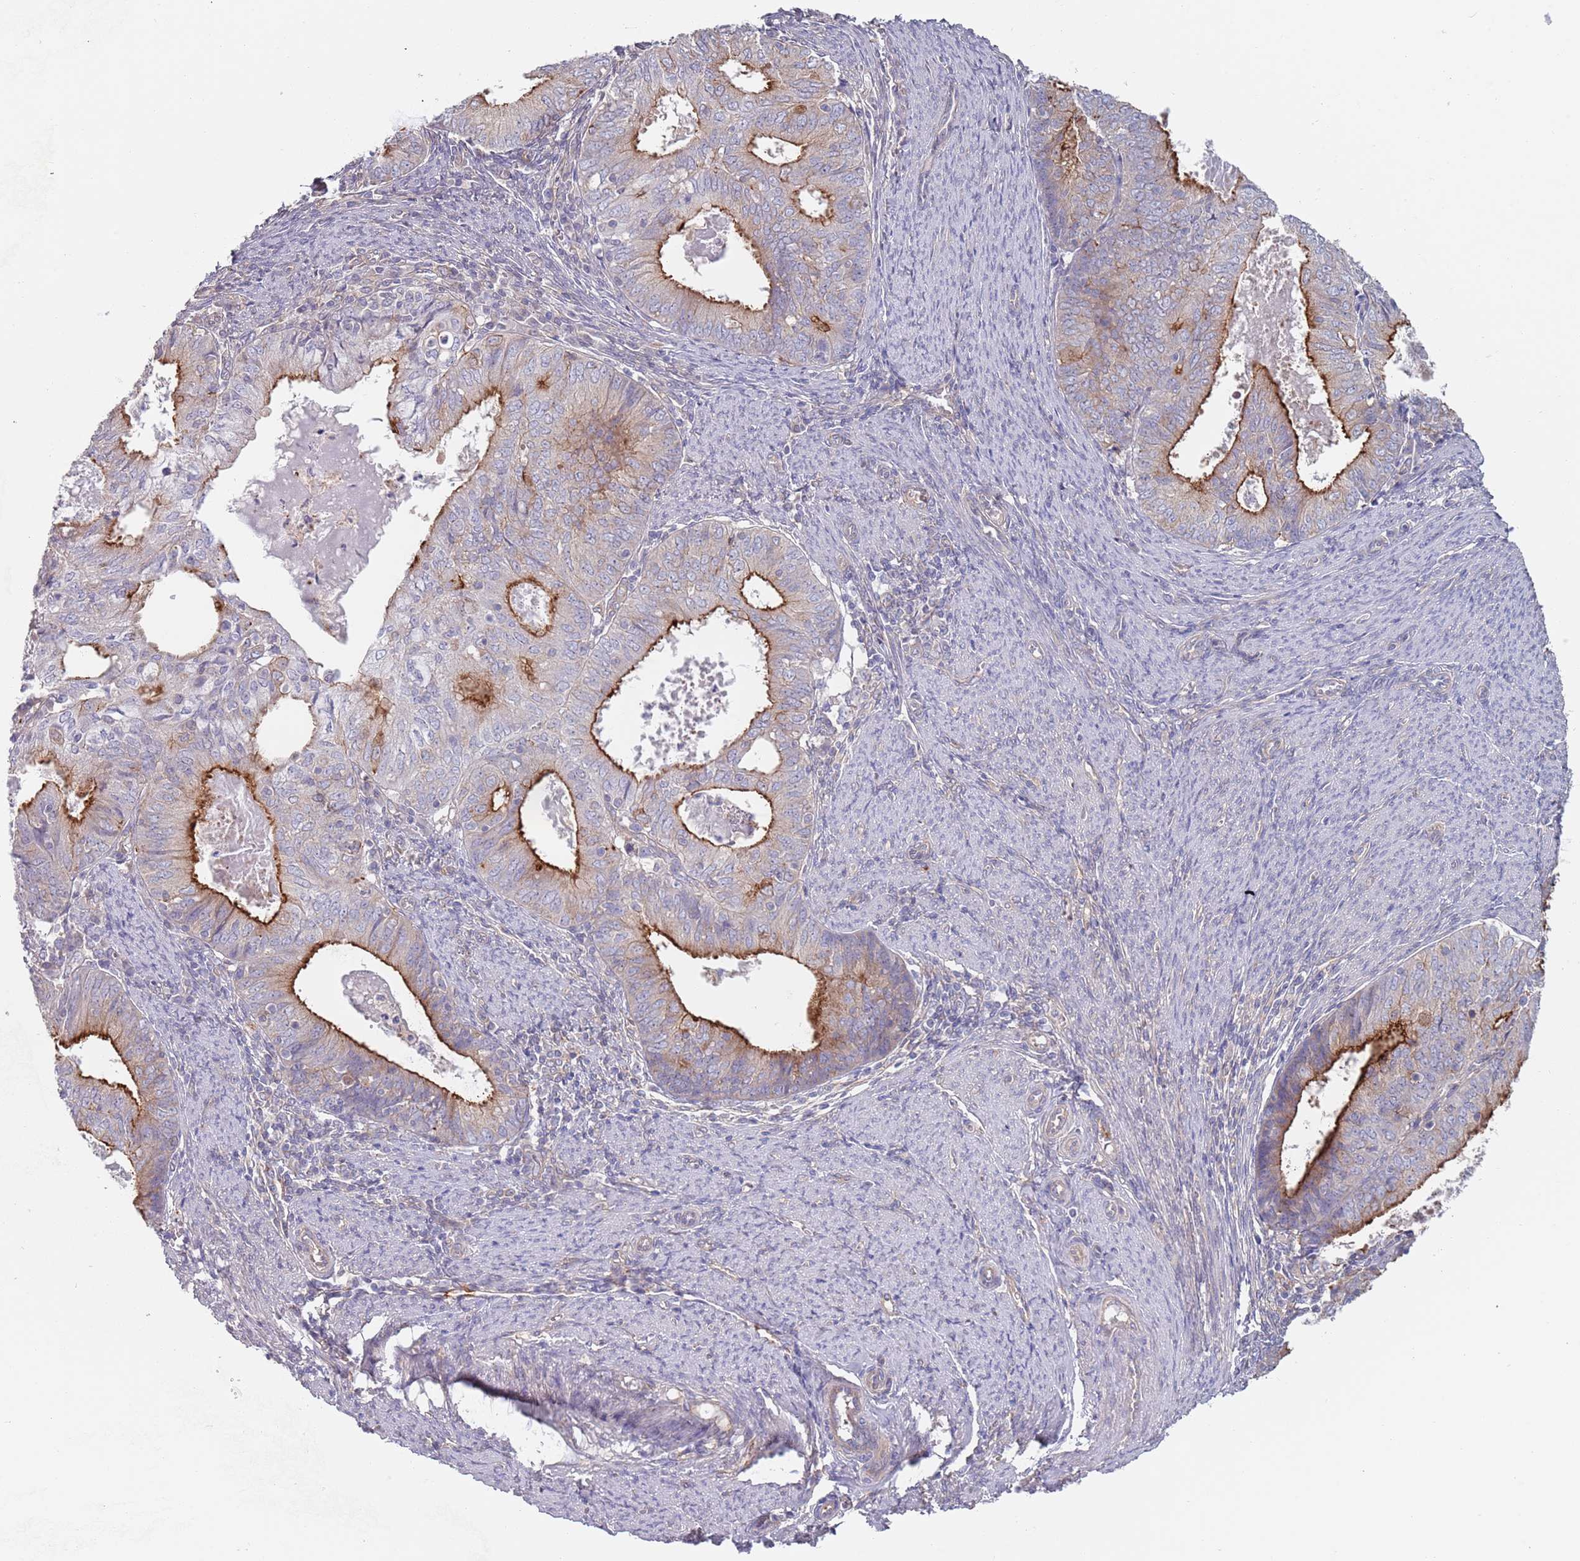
{"staining": {"intensity": "strong", "quantity": "25%-75%", "location": "cytoplasmic/membranous"}, "tissue": "endometrial cancer", "cell_type": "Tumor cells", "image_type": "cancer", "snomed": [{"axis": "morphology", "description": "Adenocarcinoma, NOS"}, {"axis": "topography", "description": "Endometrium"}], "caption": "Strong cytoplasmic/membranous protein staining is seen in about 25%-75% of tumor cells in endometrial adenocarcinoma.", "gene": "APPL2", "patient": {"sex": "female", "age": 57}}